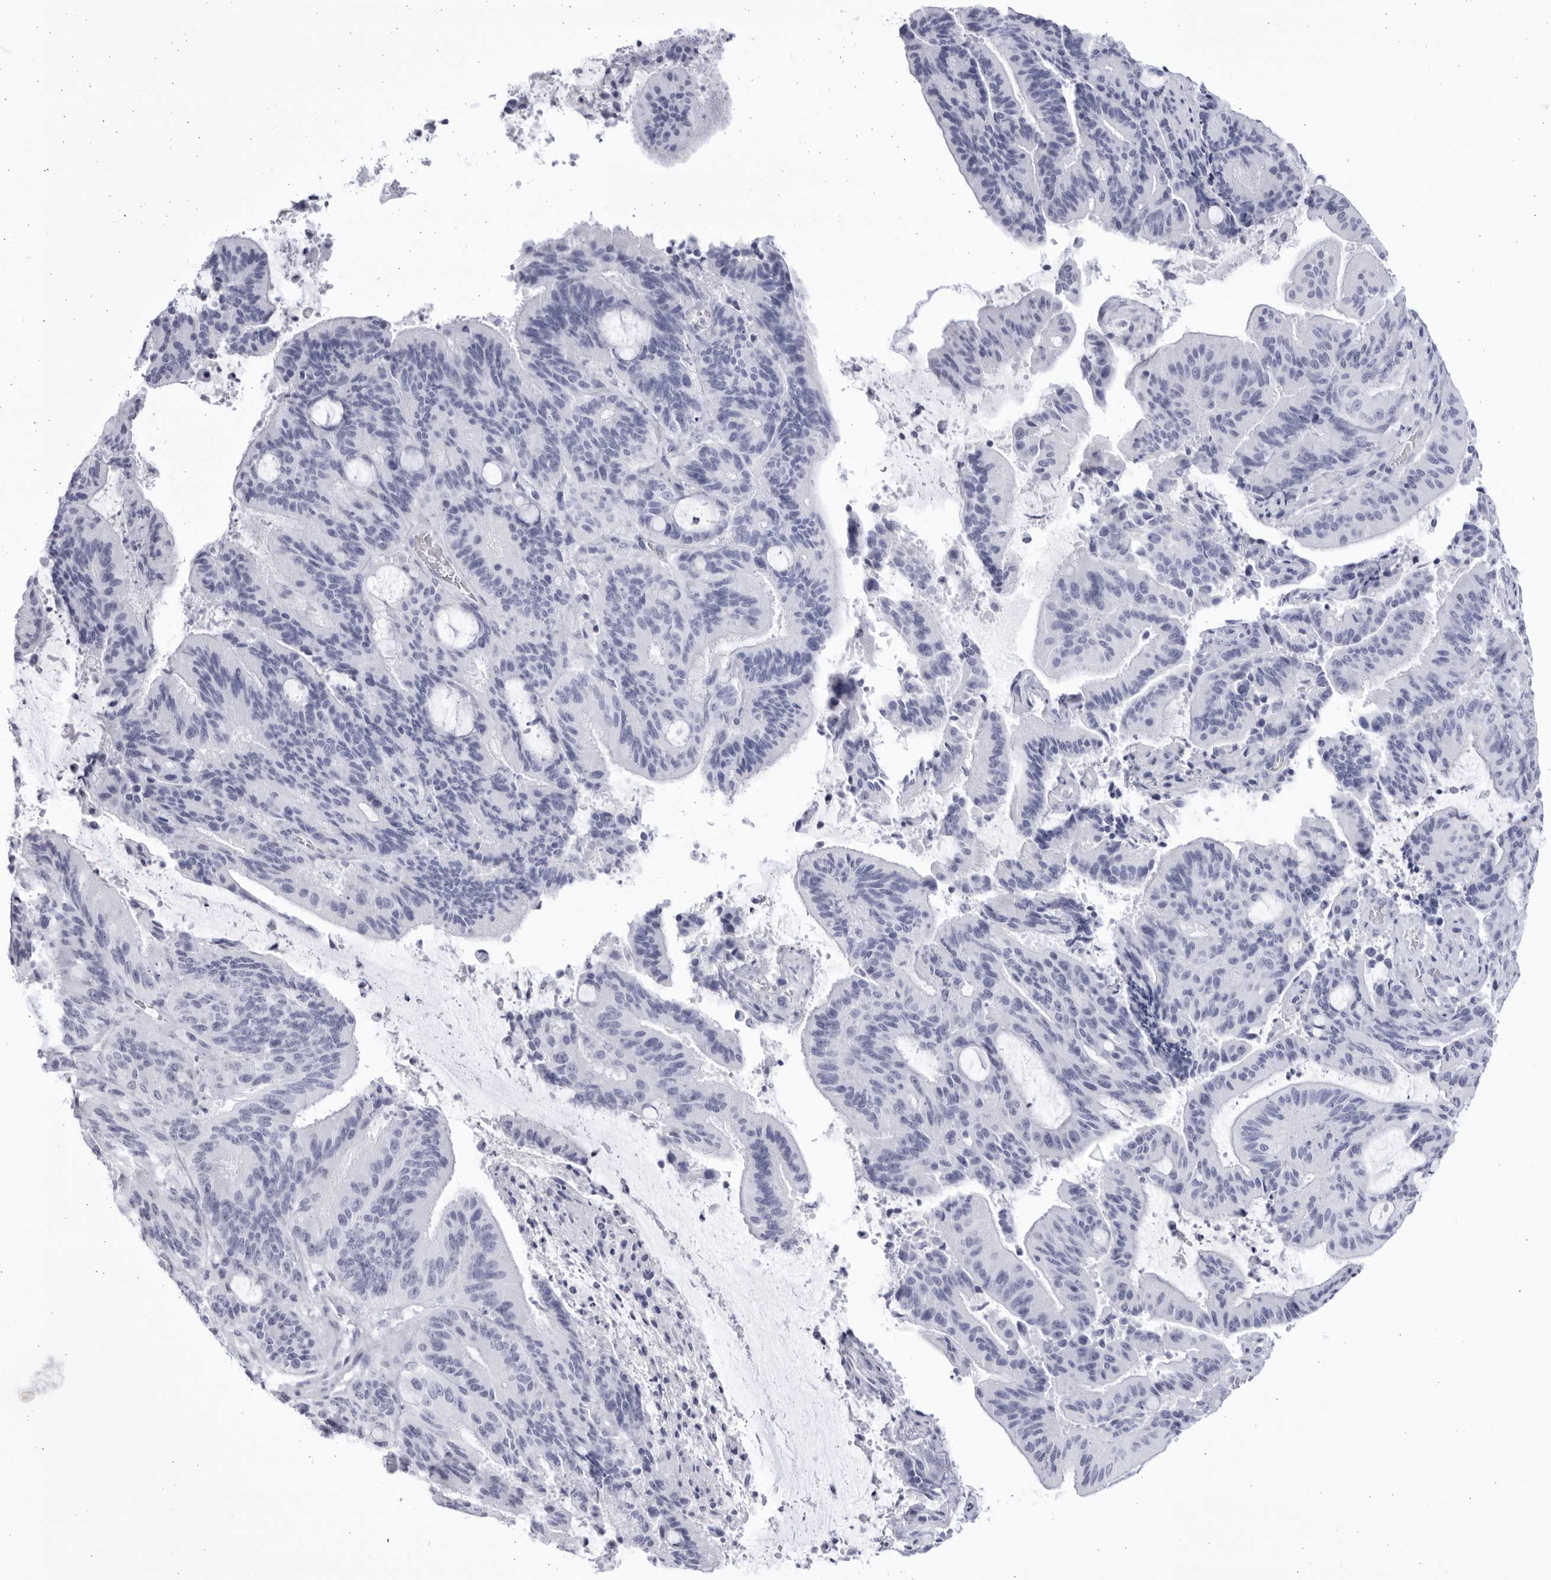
{"staining": {"intensity": "negative", "quantity": "none", "location": "none"}, "tissue": "liver cancer", "cell_type": "Tumor cells", "image_type": "cancer", "snomed": [{"axis": "morphology", "description": "Normal tissue, NOS"}, {"axis": "morphology", "description": "Cholangiocarcinoma"}, {"axis": "topography", "description": "Liver"}, {"axis": "topography", "description": "Peripheral nerve tissue"}], "caption": "Tumor cells are negative for brown protein staining in liver cancer.", "gene": "CCDC181", "patient": {"sex": "female", "age": 73}}